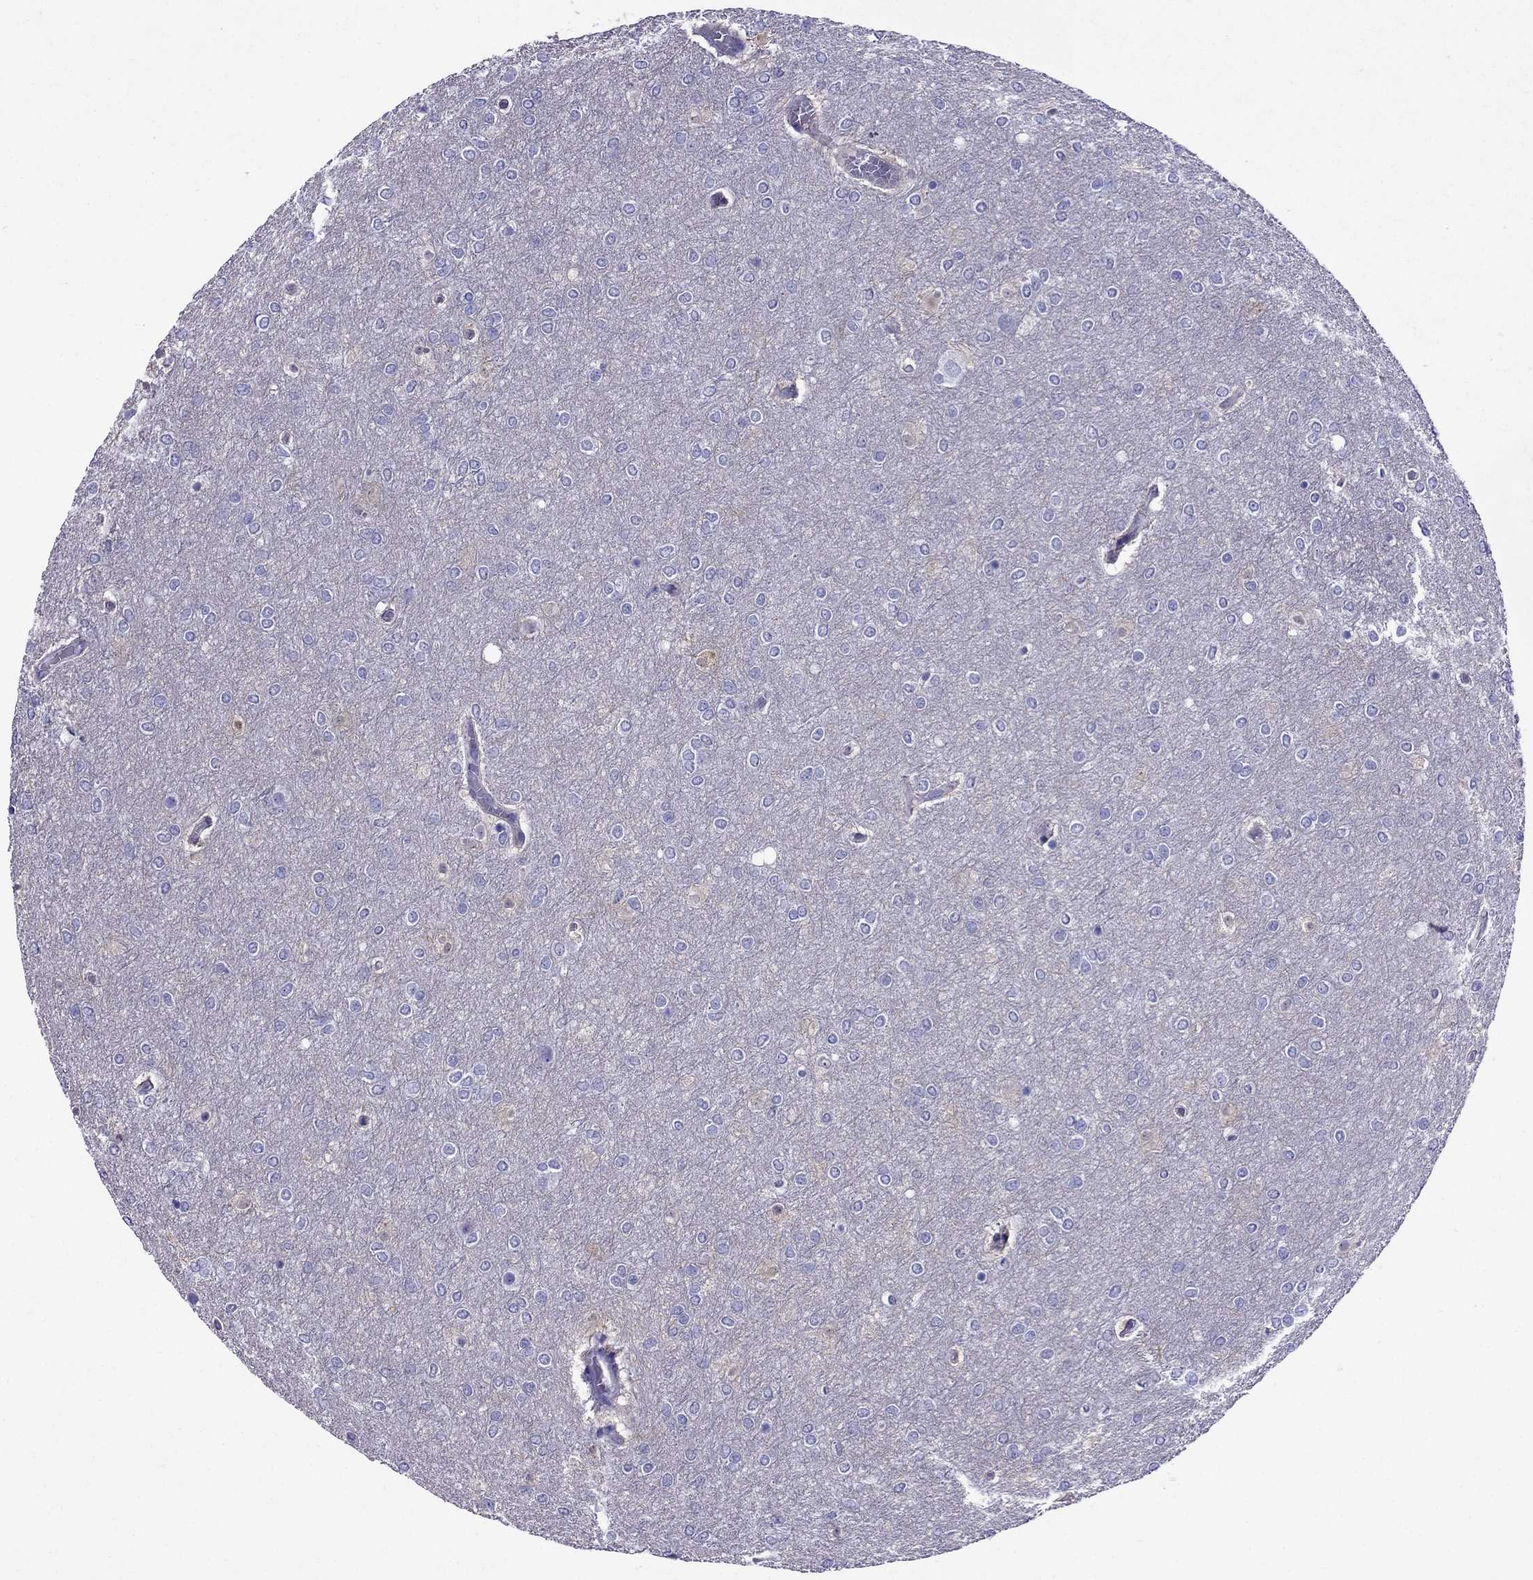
{"staining": {"intensity": "negative", "quantity": "none", "location": "none"}, "tissue": "glioma", "cell_type": "Tumor cells", "image_type": "cancer", "snomed": [{"axis": "morphology", "description": "Glioma, malignant, High grade"}, {"axis": "topography", "description": "Brain"}], "caption": "Tumor cells are negative for protein expression in human malignant high-grade glioma.", "gene": "CRYBA1", "patient": {"sex": "female", "age": 61}}